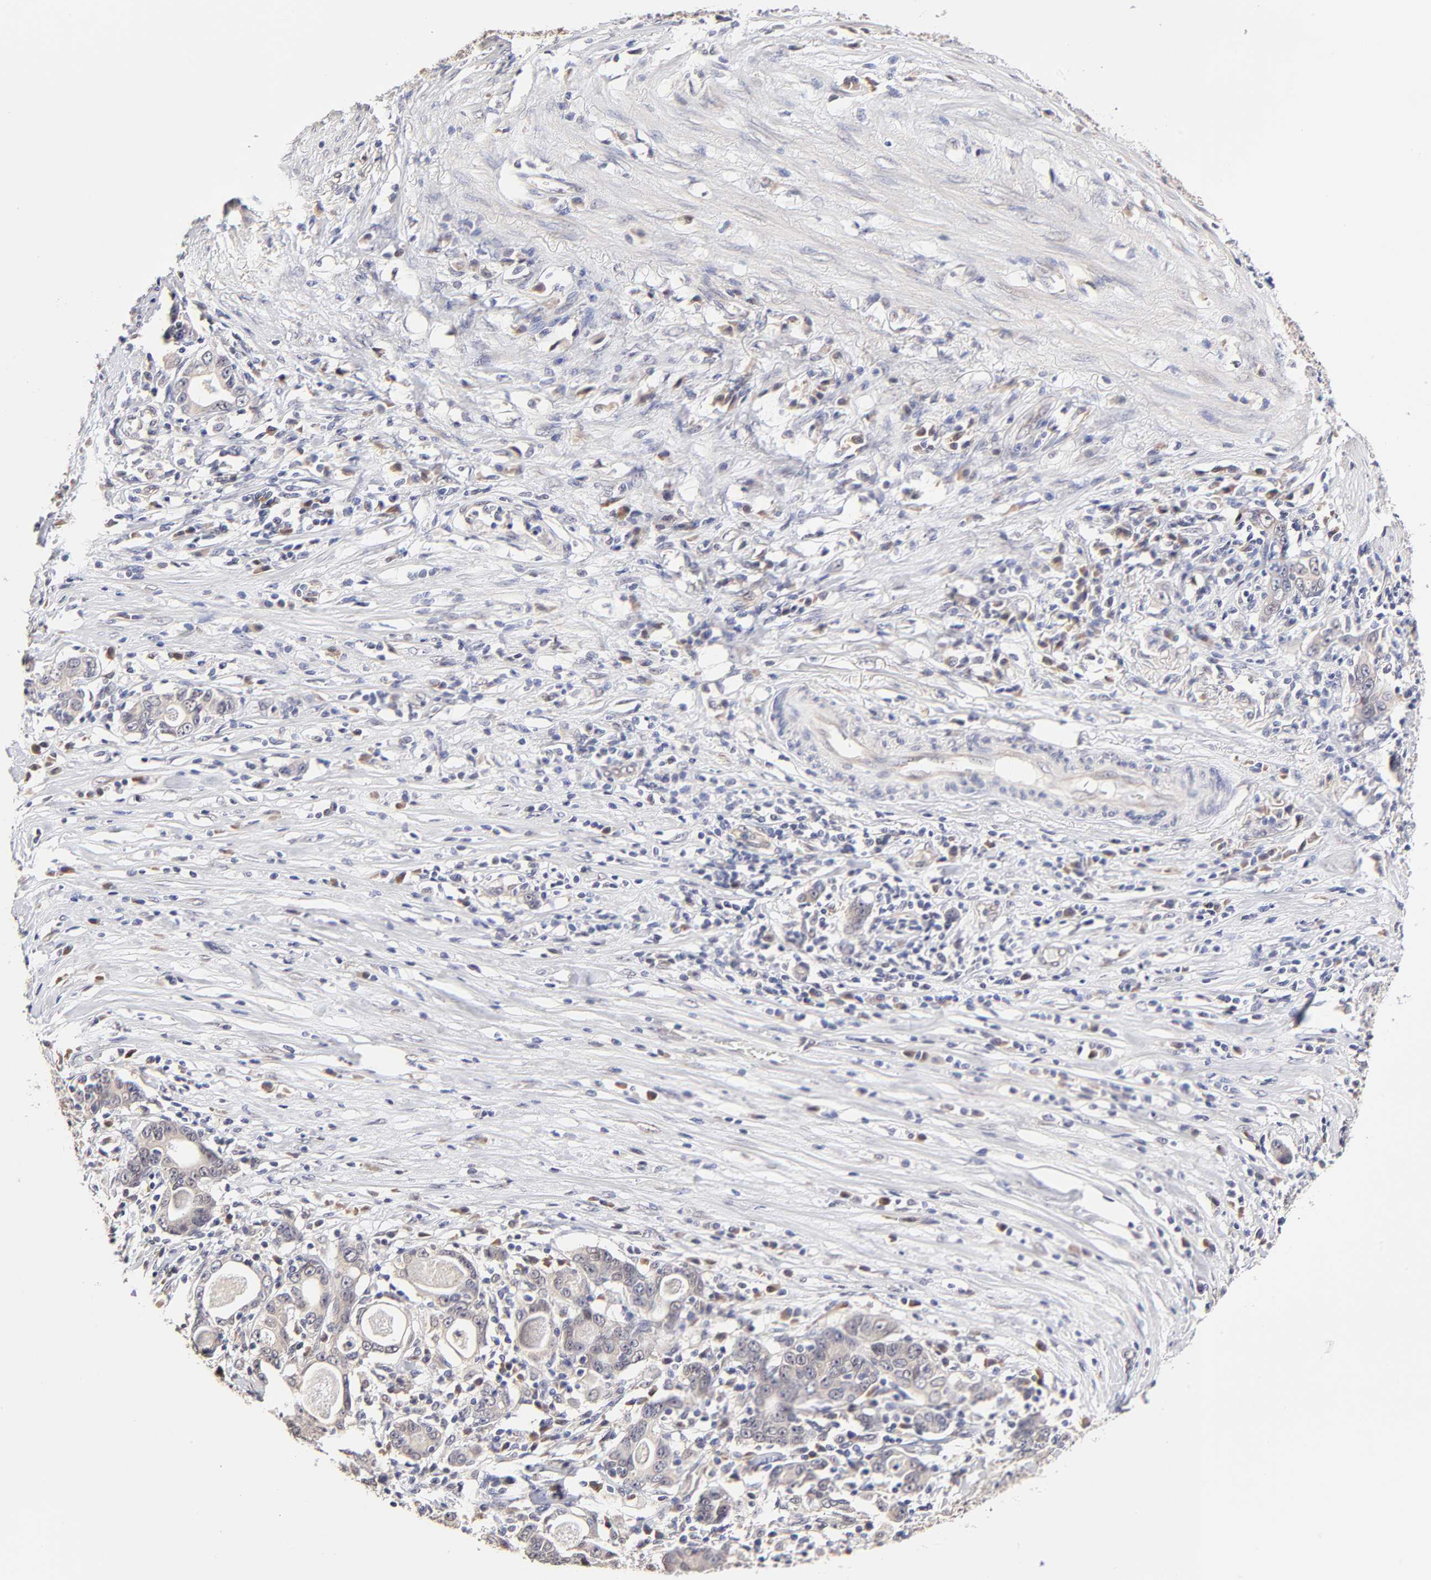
{"staining": {"intensity": "weak", "quantity": ">75%", "location": "cytoplasmic/membranous"}, "tissue": "stomach cancer", "cell_type": "Tumor cells", "image_type": "cancer", "snomed": [{"axis": "morphology", "description": "Adenocarcinoma, NOS"}, {"axis": "topography", "description": "Stomach, lower"}], "caption": "DAB immunohistochemical staining of human stomach cancer (adenocarcinoma) displays weak cytoplasmic/membranous protein positivity in approximately >75% of tumor cells.", "gene": "ZNF10", "patient": {"sex": "female", "age": 72}}